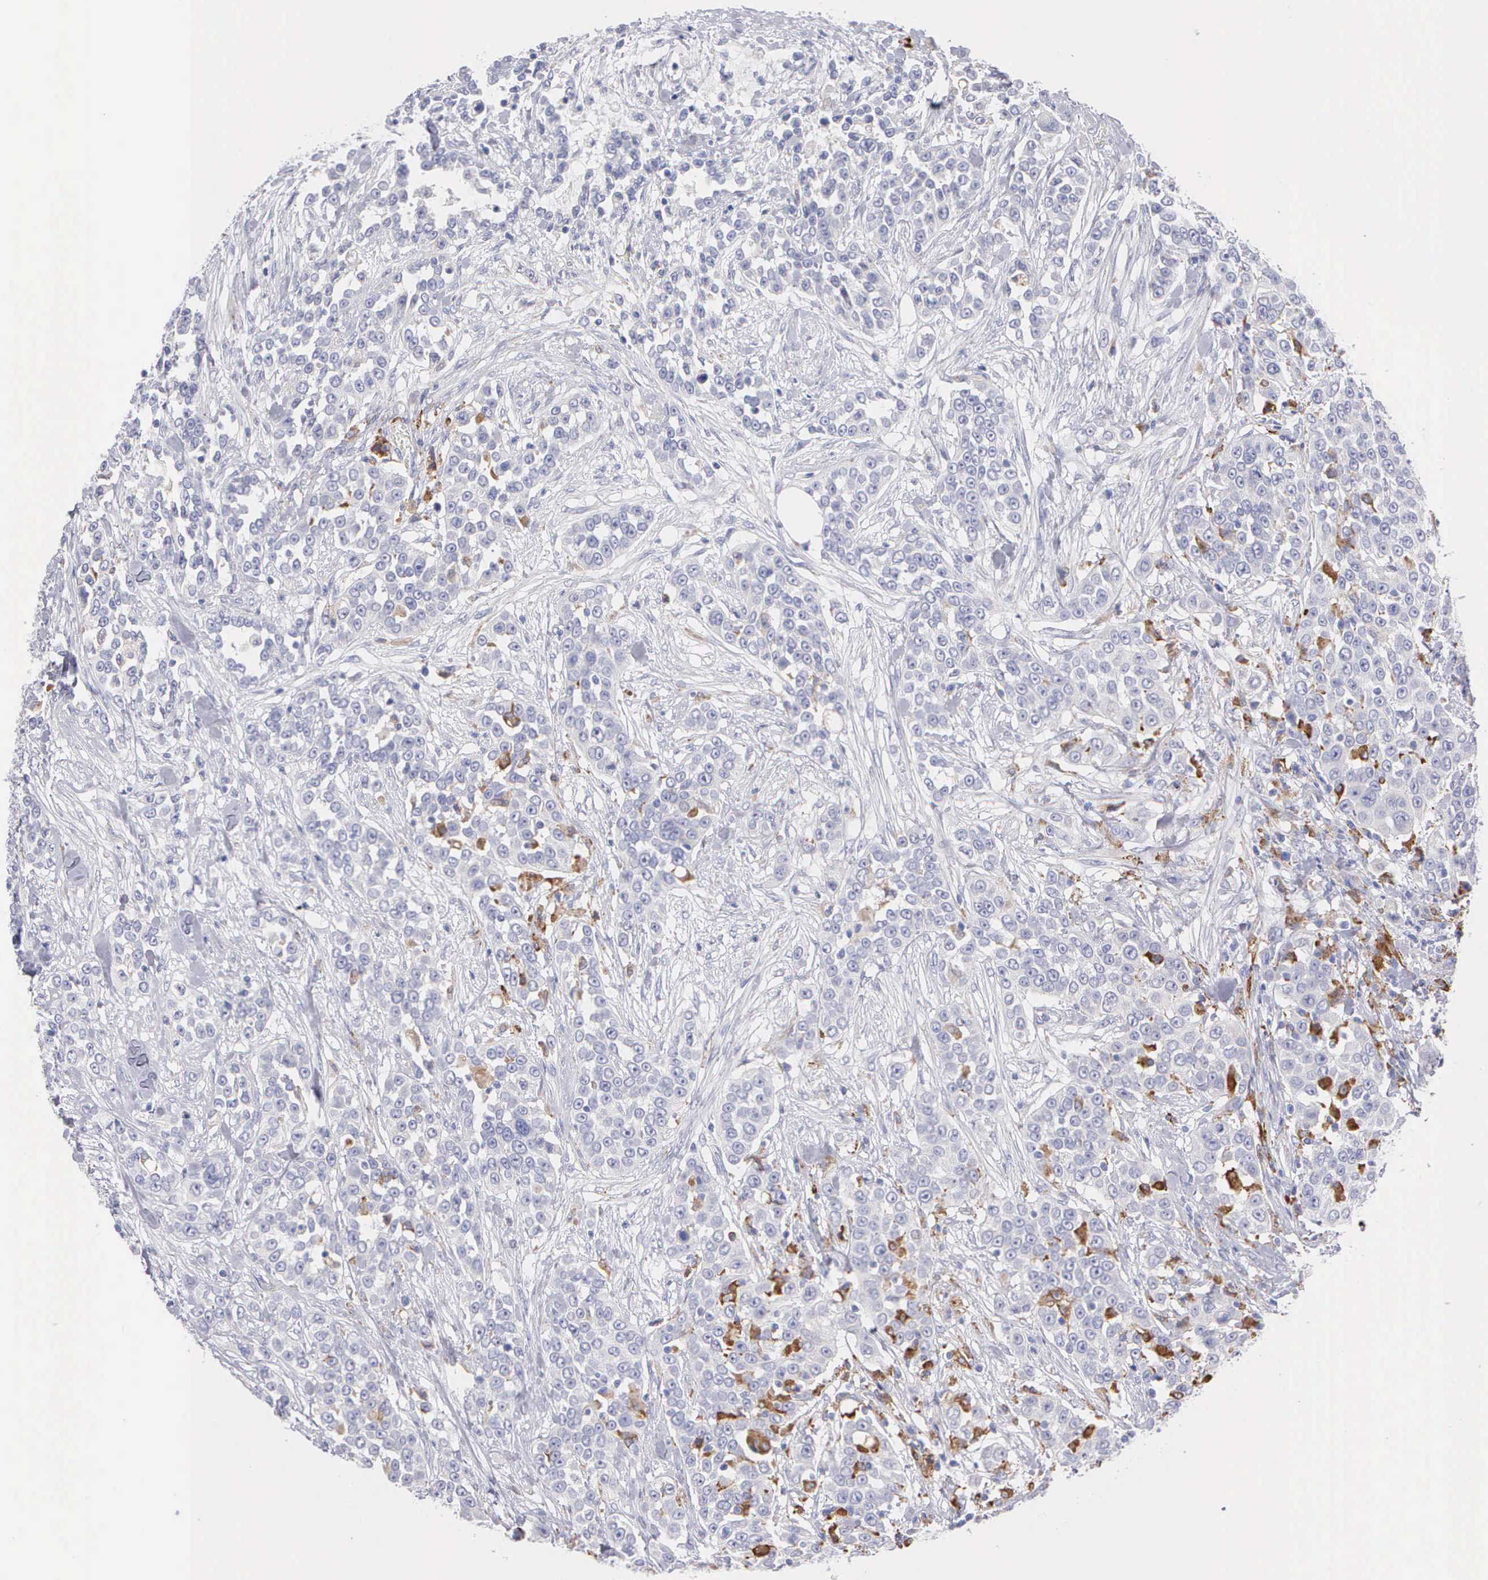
{"staining": {"intensity": "moderate", "quantity": "<25%", "location": "cytoplasmic/membranous"}, "tissue": "urothelial cancer", "cell_type": "Tumor cells", "image_type": "cancer", "snomed": [{"axis": "morphology", "description": "Urothelial carcinoma, High grade"}, {"axis": "topography", "description": "Urinary bladder"}], "caption": "Urothelial carcinoma (high-grade) was stained to show a protein in brown. There is low levels of moderate cytoplasmic/membranous expression in about <25% of tumor cells. (Brightfield microscopy of DAB IHC at high magnification).", "gene": "TYRP1", "patient": {"sex": "female", "age": 80}}